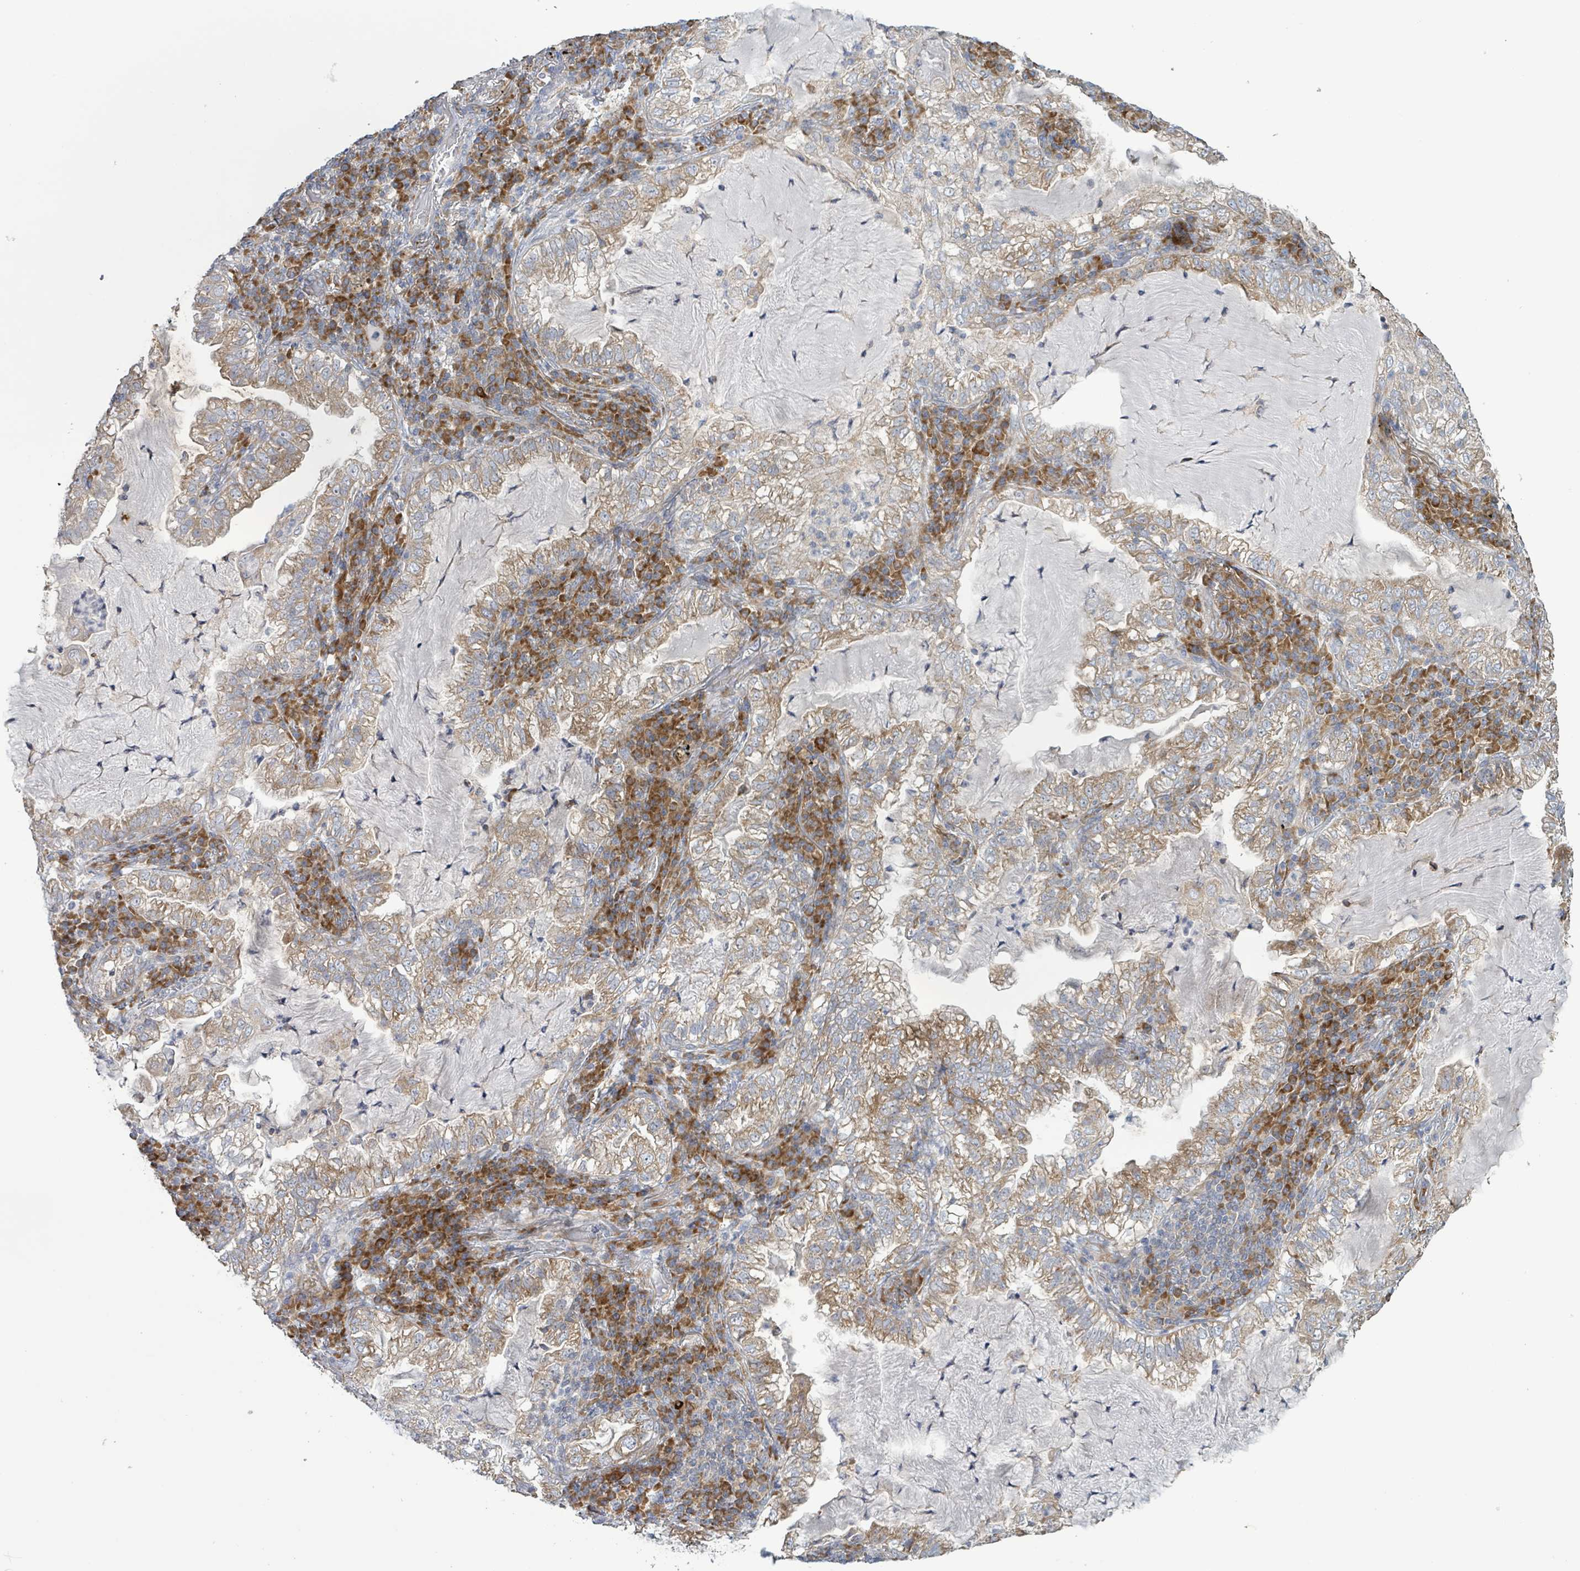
{"staining": {"intensity": "weak", "quantity": ">75%", "location": "cytoplasmic/membranous"}, "tissue": "lung cancer", "cell_type": "Tumor cells", "image_type": "cancer", "snomed": [{"axis": "morphology", "description": "Adenocarcinoma, NOS"}, {"axis": "topography", "description": "Lung"}], "caption": "Immunohistochemical staining of adenocarcinoma (lung) exhibits low levels of weak cytoplasmic/membranous positivity in about >75% of tumor cells. Immunohistochemistry stains the protein of interest in brown and the nuclei are stained blue.", "gene": "RPL32", "patient": {"sex": "female", "age": 73}}